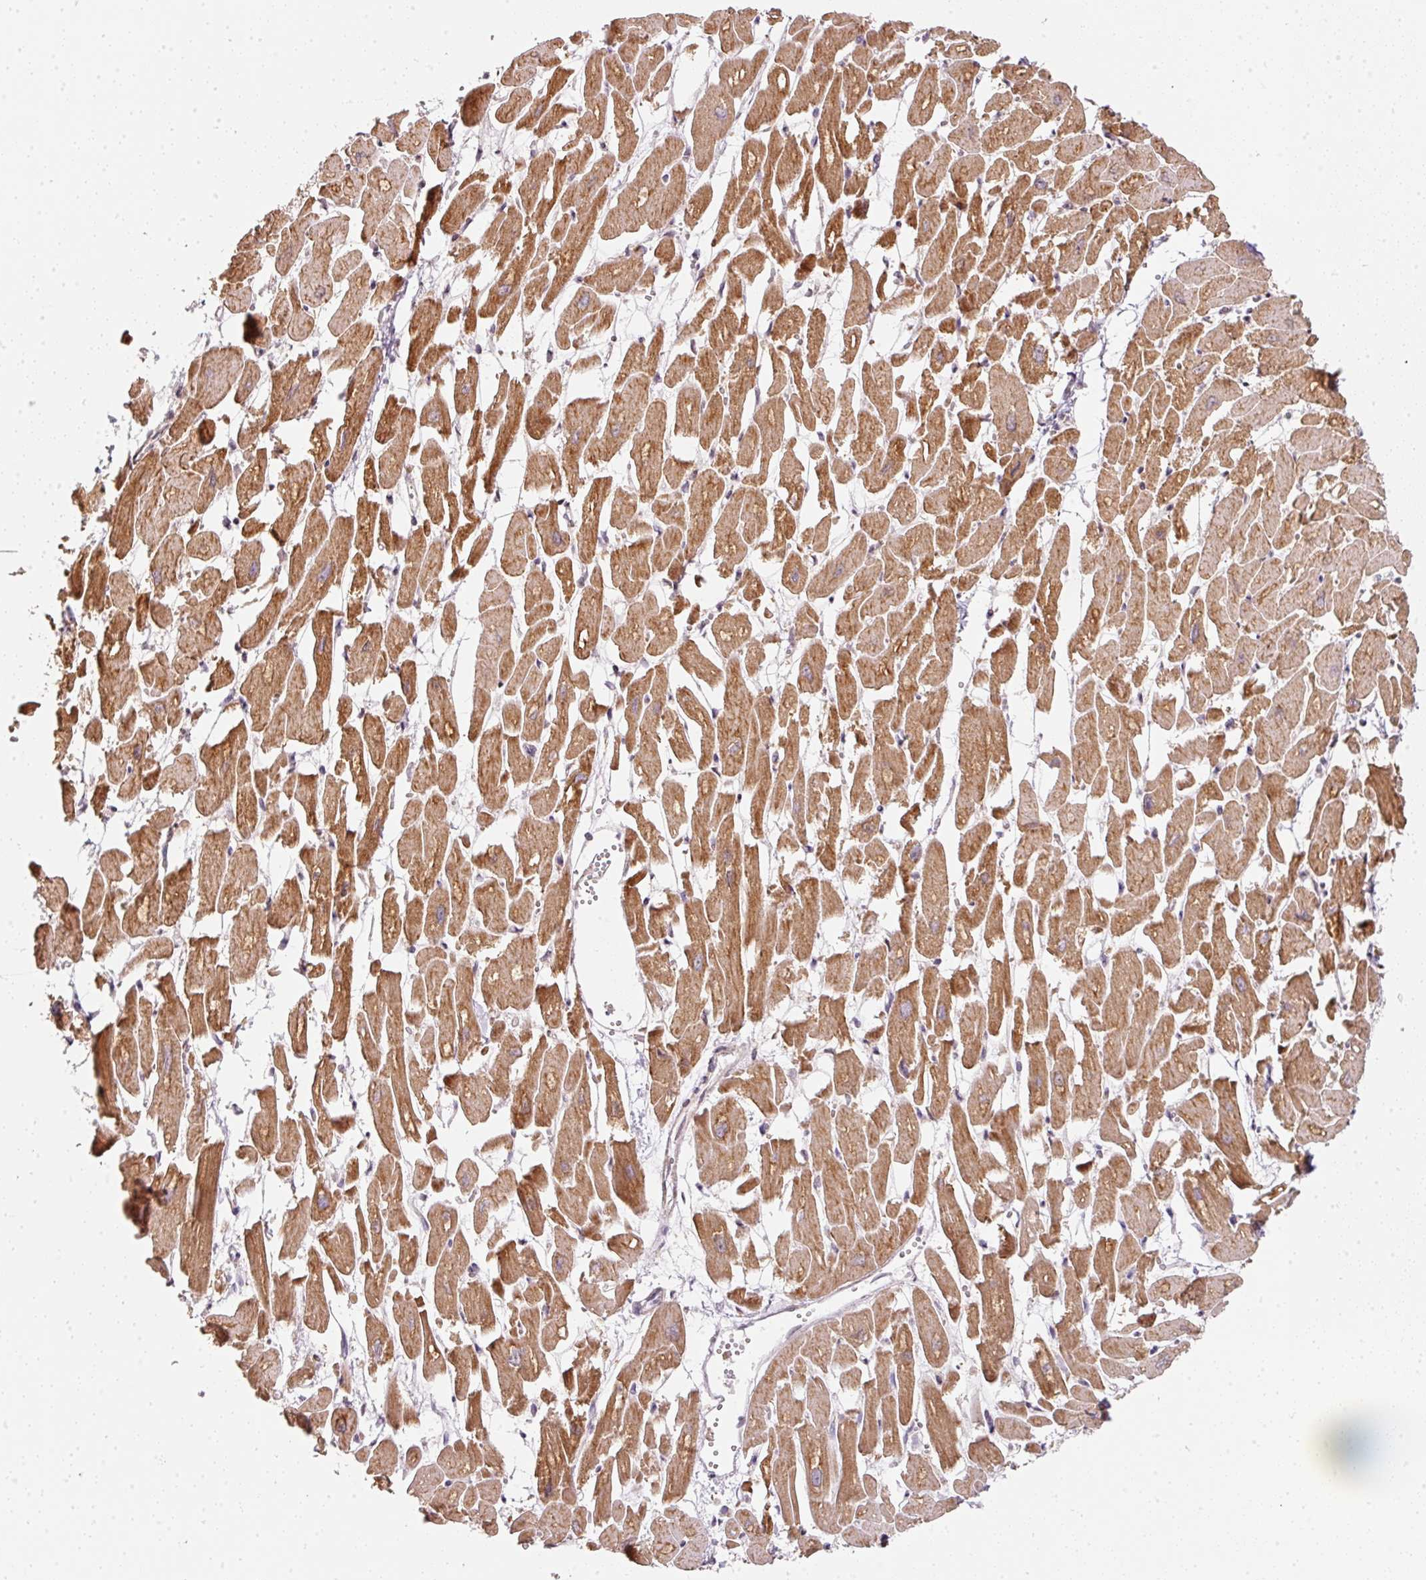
{"staining": {"intensity": "strong", "quantity": ">75%", "location": "cytoplasmic/membranous"}, "tissue": "heart muscle", "cell_type": "Cardiomyocytes", "image_type": "normal", "snomed": [{"axis": "morphology", "description": "Normal tissue, NOS"}, {"axis": "topography", "description": "Heart"}], "caption": "Immunohistochemistry of unremarkable heart muscle displays high levels of strong cytoplasmic/membranous positivity in about >75% of cardiomyocytes.", "gene": "MORN4", "patient": {"sex": "male", "age": 54}}